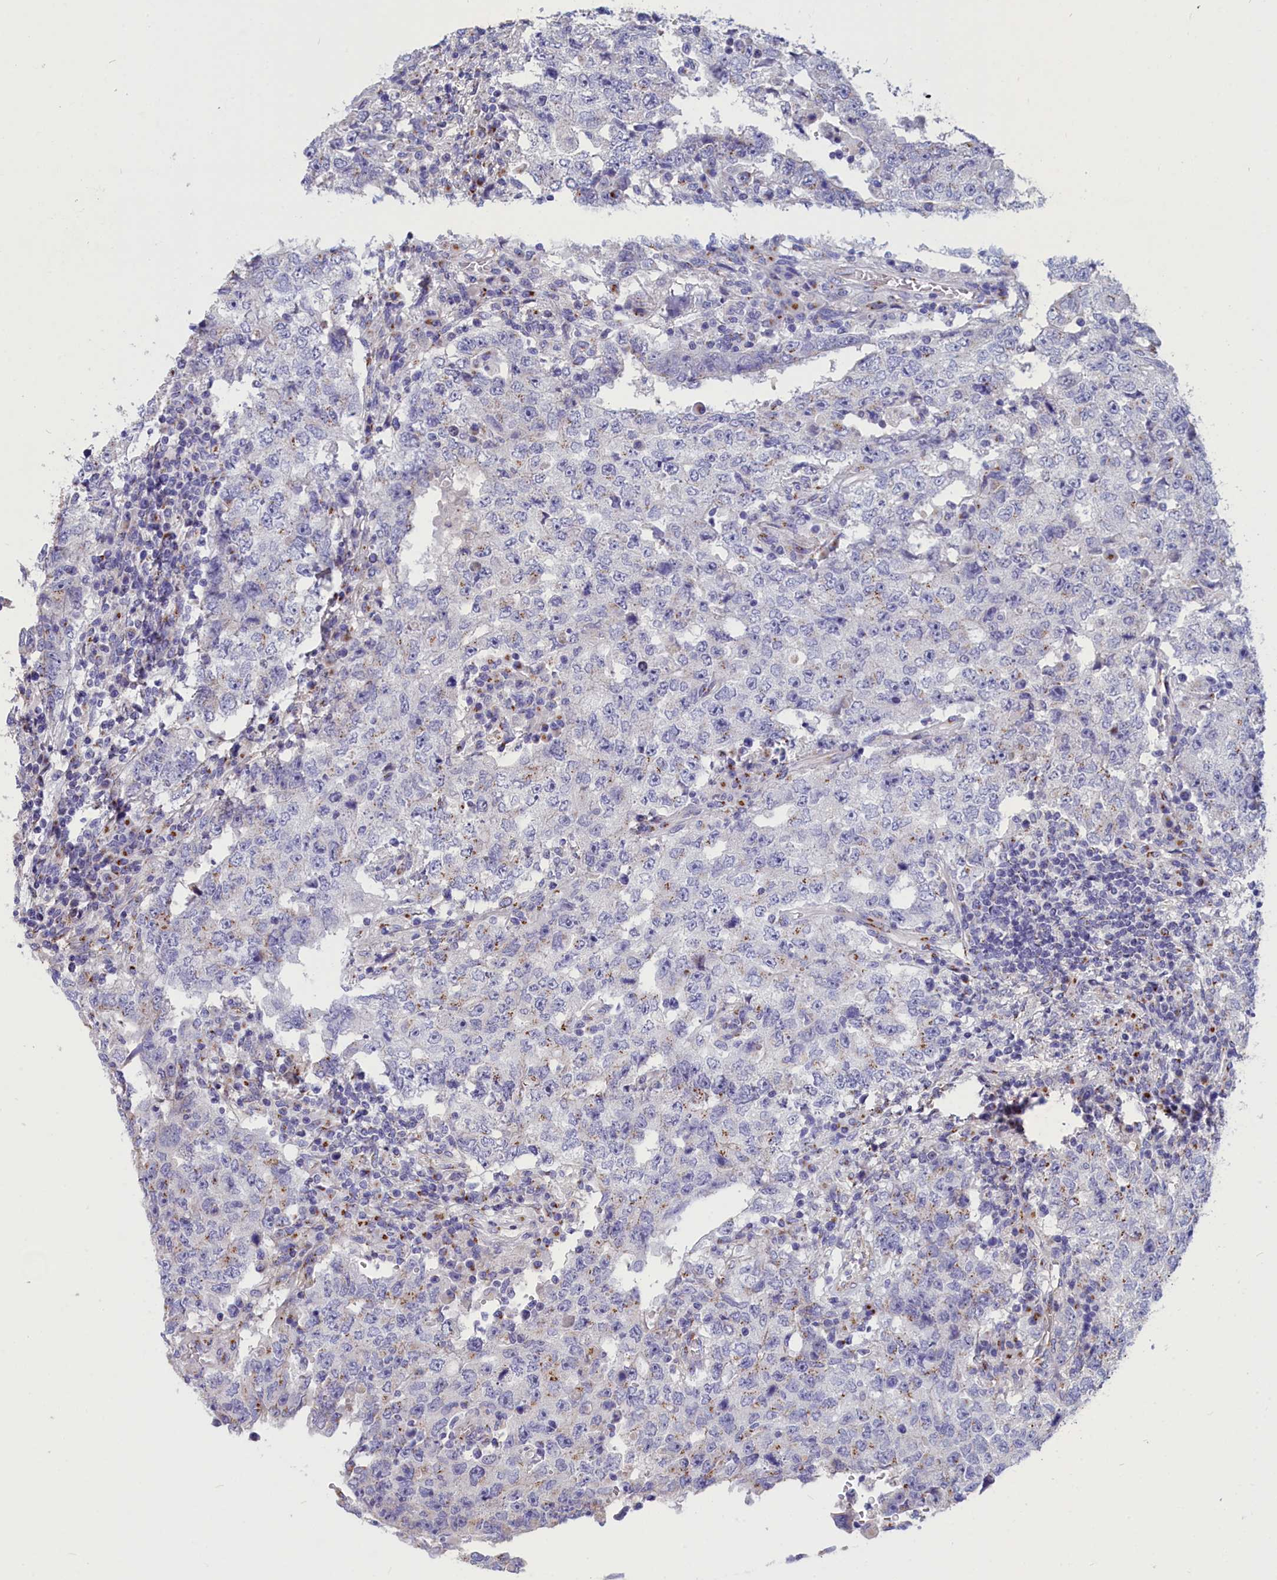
{"staining": {"intensity": "moderate", "quantity": "<25%", "location": "cytoplasmic/membranous"}, "tissue": "testis cancer", "cell_type": "Tumor cells", "image_type": "cancer", "snomed": [{"axis": "morphology", "description": "Carcinoma, Embryonal, NOS"}, {"axis": "topography", "description": "Testis"}], "caption": "Testis embryonal carcinoma tissue displays moderate cytoplasmic/membranous positivity in about <25% of tumor cells The staining was performed using DAB, with brown indicating positive protein expression. Nuclei are stained blue with hematoxylin.", "gene": "TUBGCP4", "patient": {"sex": "male", "age": 26}}